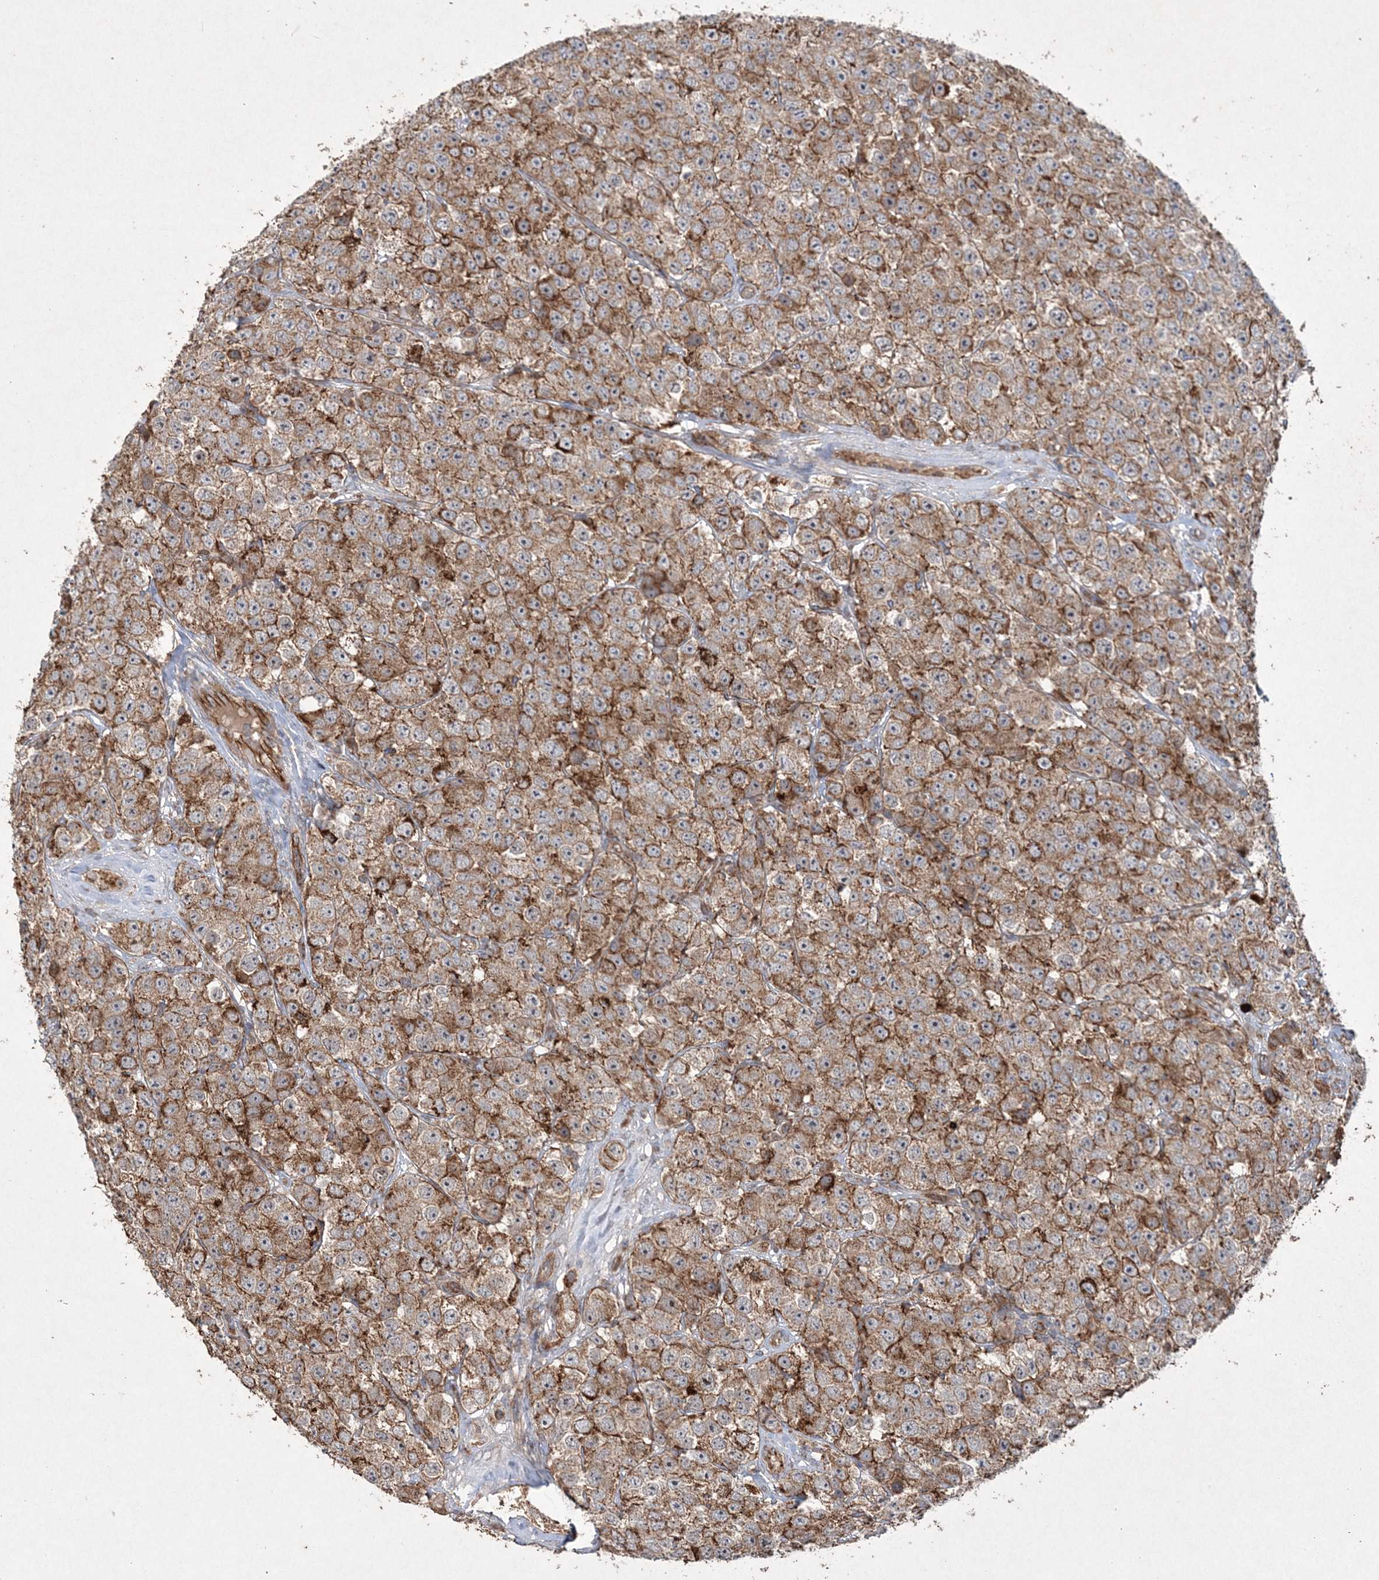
{"staining": {"intensity": "strong", "quantity": ">75%", "location": "cytoplasmic/membranous"}, "tissue": "testis cancer", "cell_type": "Tumor cells", "image_type": "cancer", "snomed": [{"axis": "morphology", "description": "Seminoma, NOS"}, {"axis": "topography", "description": "Testis"}], "caption": "Immunohistochemistry (DAB) staining of testis cancer (seminoma) reveals strong cytoplasmic/membranous protein positivity in approximately >75% of tumor cells.", "gene": "TTC7A", "patient": {"sex": "male", "age": 28}}